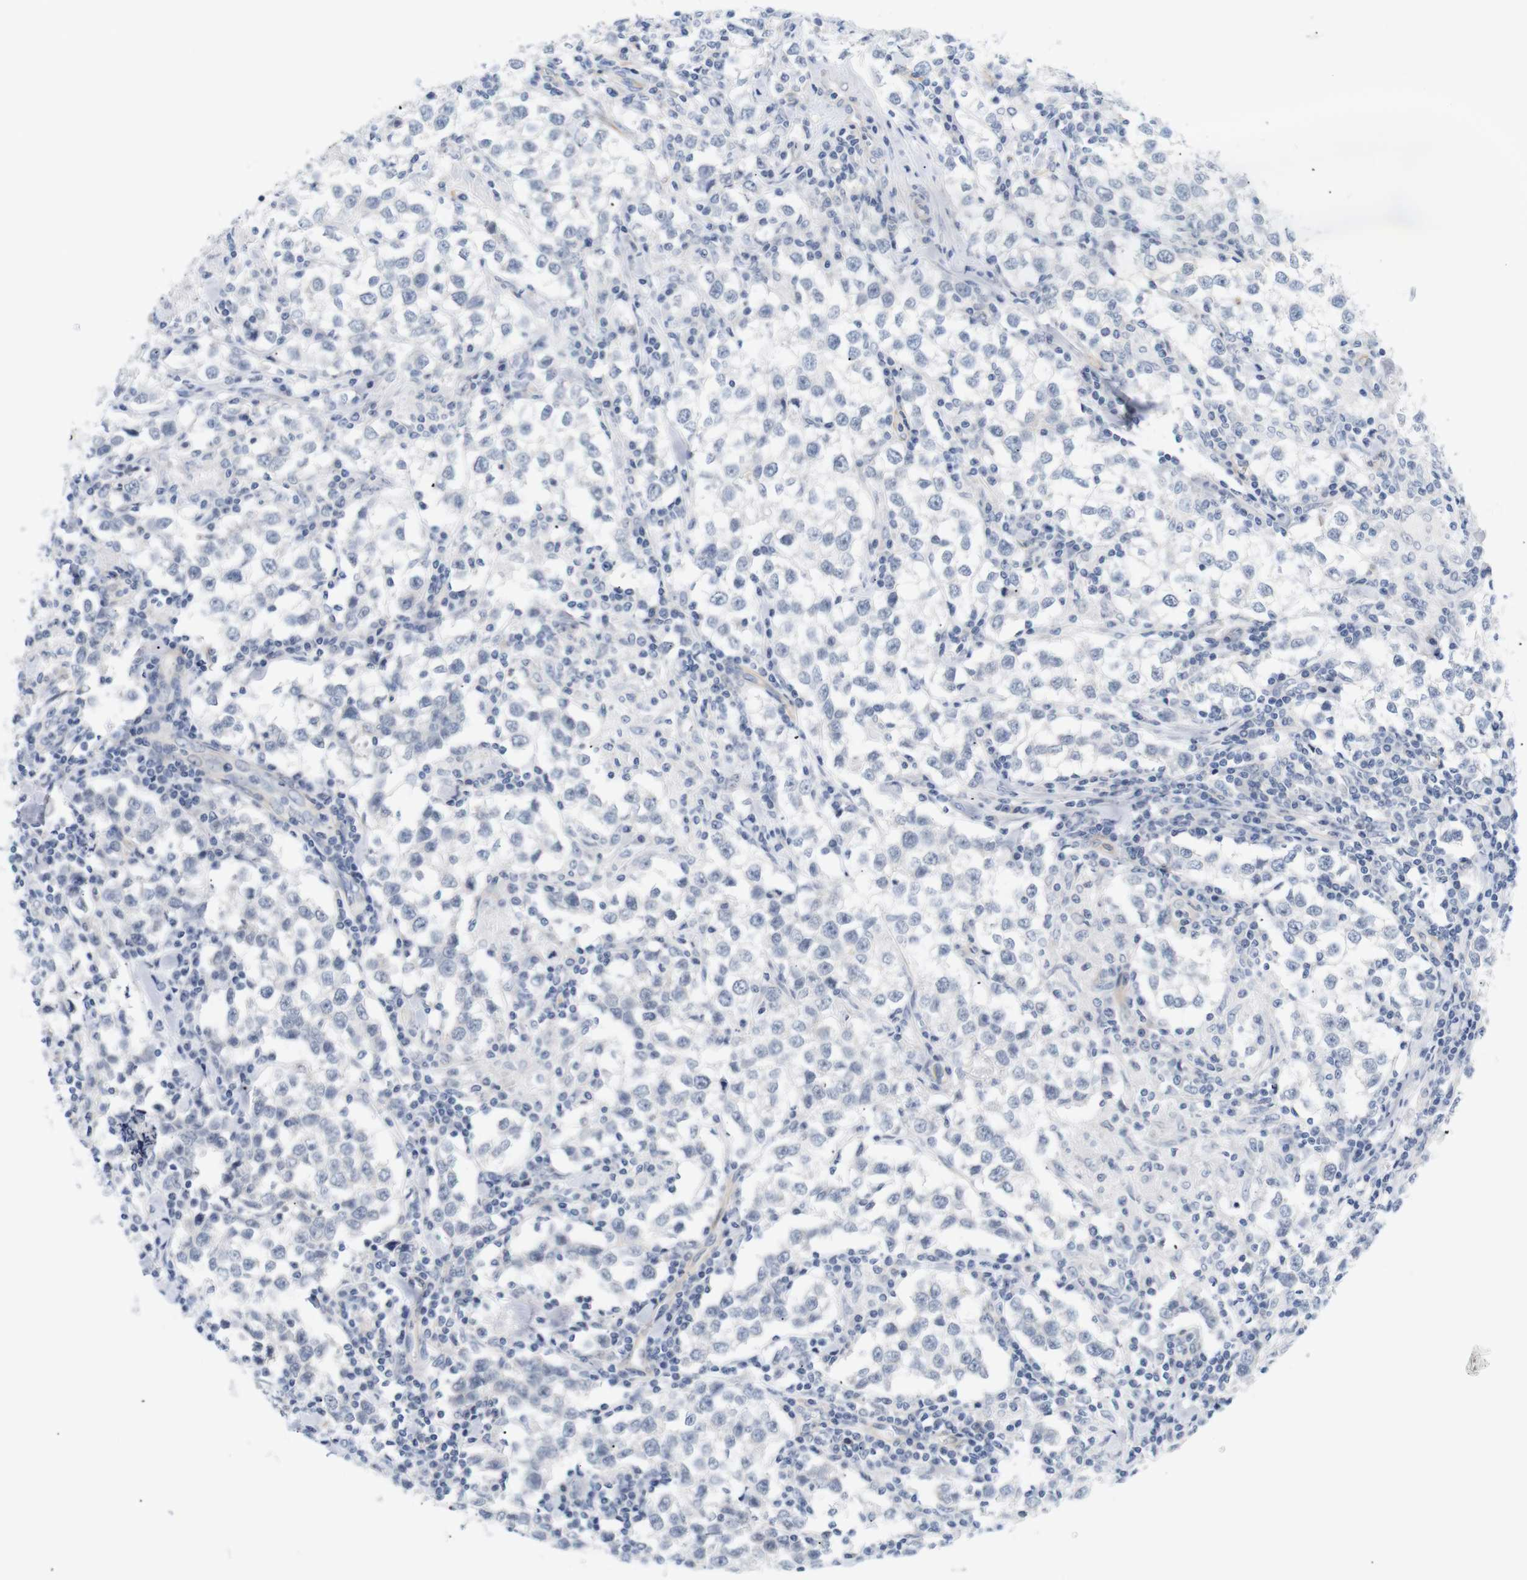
{"staining": {"intensity": "negative", "quantity": "none", "location": "none"}, "tissue": "testis cancer", "cell_type": "Tumor cells", "image_type": "cancer", "snomed": [{"axis": "morphology", "description": "Seminoma, NOS"}, {"axis": "morphology", "description": "Carcinoma, Embryonal, NOS"}, {"axis": "topography", "description": "Testis"}], "caption": "IHC of embryonal carcinoma (testis) exhibits no staining in tumor cells. (DAB (3,3'-diaminobenzidine) IHC with hematoxylin counter stain).", "gene": "STMN3", "patient": {"sex": "male", "age": 36}}